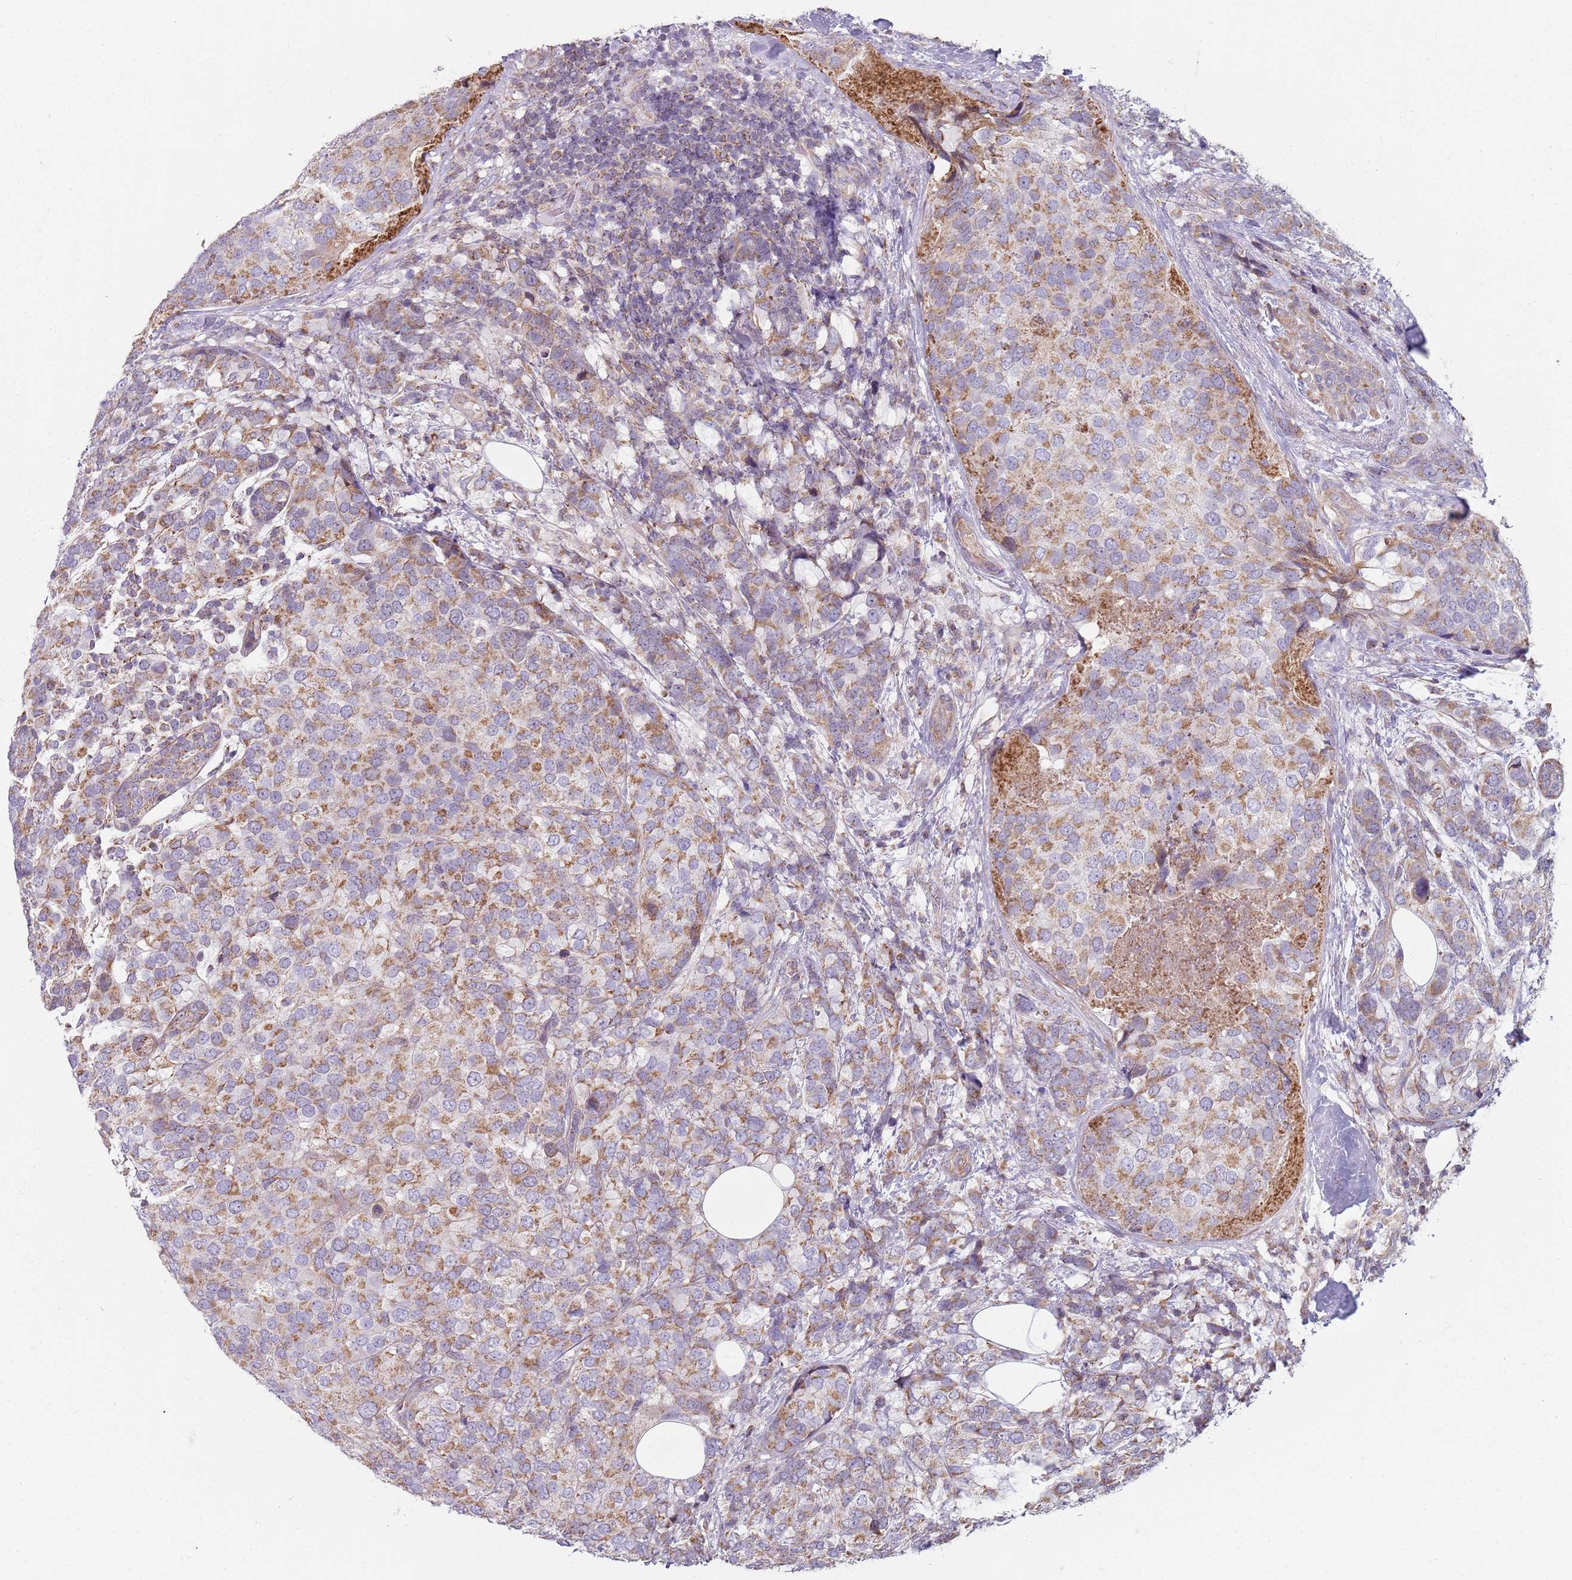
{"staining": {"intensity": "moderate", "quantity": ">75%", "location": "cytoplasmic/membranous"}, "tissue": "breast cancer", "cell_type": "Tumor cells", "image_type": "cancer", "snomed": [{"axis": "morphology", "description": "Lobular carcinoma"}, {"axis": "topography", "description": "Breast"}], "caption": "Breast cancer (lobular carcinoma) stained with a brown dye displays moderate cytoplasmic/membranous positive expression in about >75% of tumor cells.", "gene": "GAS8", "patient": {"sex": "female", "age": 59}}